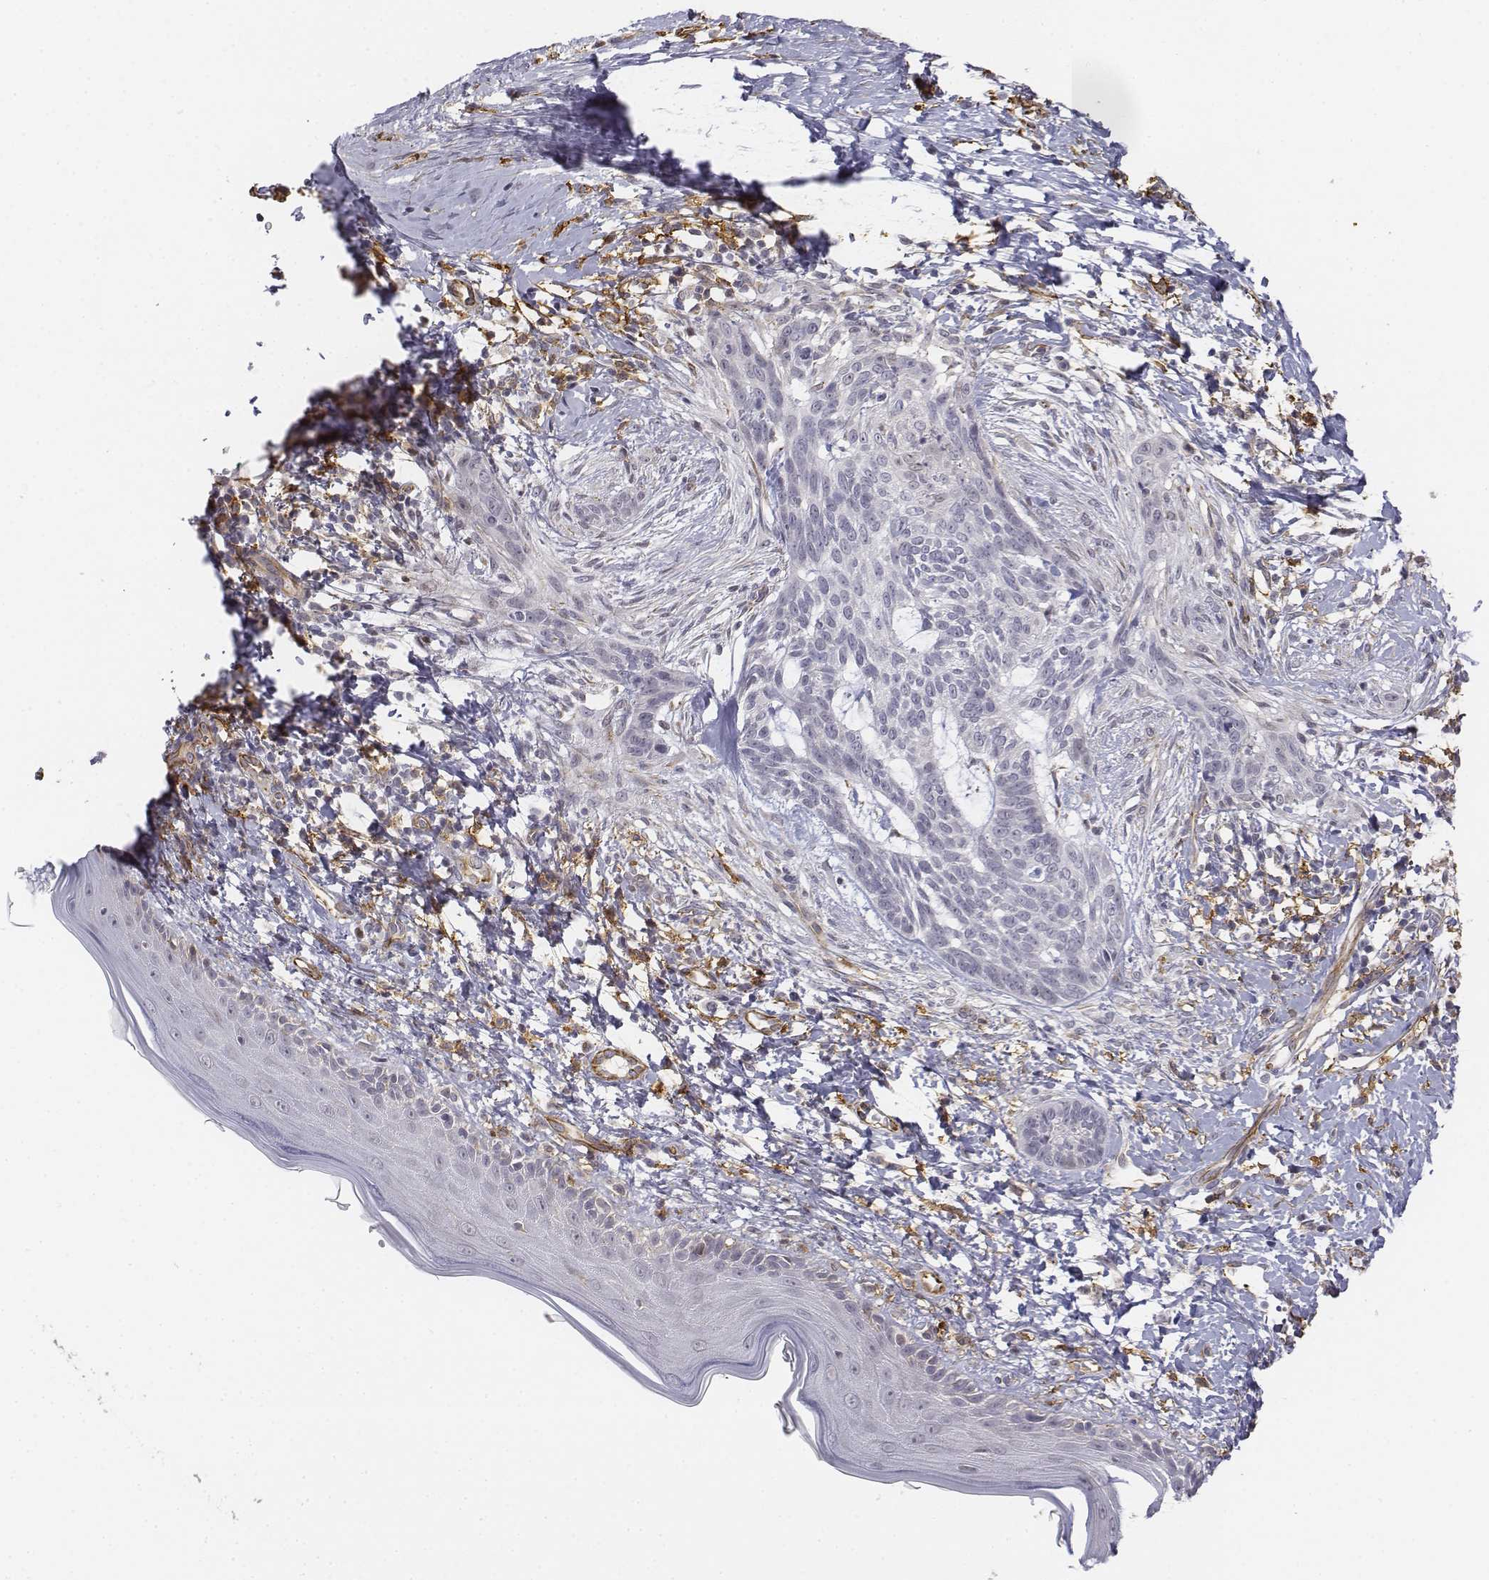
{"staining": {"intensity": "negative", "quantity": "none", "location": "none"}, "tissue": "skin cancer", "cell_type": "Tumor cells", "image_type": "cancer", "snomed": [{"axis": "morphology", "description": "Normal tissue, NOS"}, {"axis": "morphology", "description": "Basal cell carcinoma"}, {"axis": "topography", "description": "Skin"}], "caption": "The photomicrograph demonstrates no significant positivity in tumor cells of skin cancer (basal cell carcinoma). Nuclei are stained in blue.", "gene": "CD14", "patient": {"sex": "male", "age": 84}}